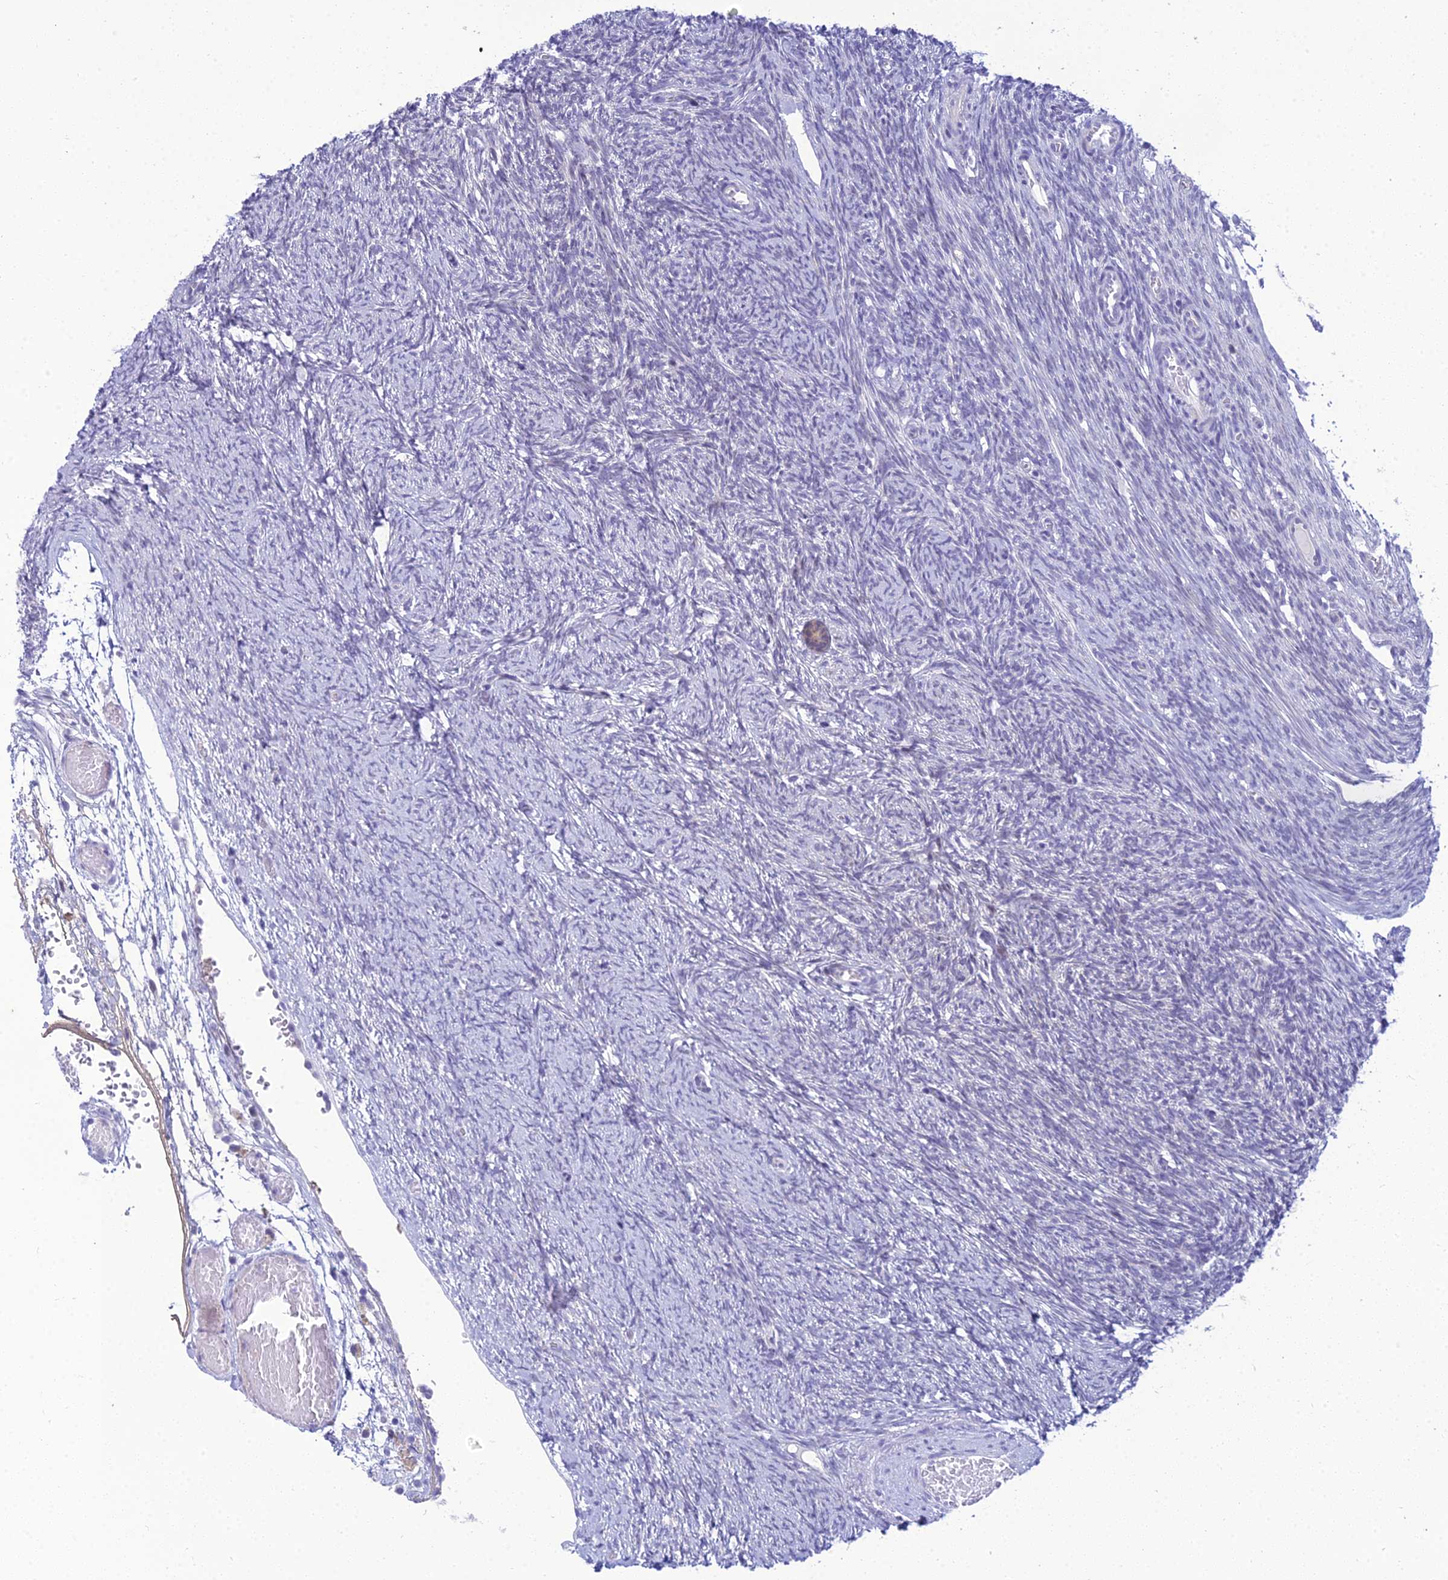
{"staining": {"intensity": "weak", "quantity": "<25%", "location": "cytoplasmic/membranous"}, "tissue": "ovary", "cell_type": "Follicle cells", "image_type": "normal", "snomed": [{"axis": "morphology", "description": "Normal tissue, NOS"}, {"axis": "topography", "description": "Ovary"}], "caption": "Immunohistochemical staining of unremarkable human ovary exhibits no significant staining in follicle cells. (DAB IHC visualized using brightfield microscopy, high magnification).", "gene": "ZMIZ1", "patient": {"sex": "female", "age": 44}}